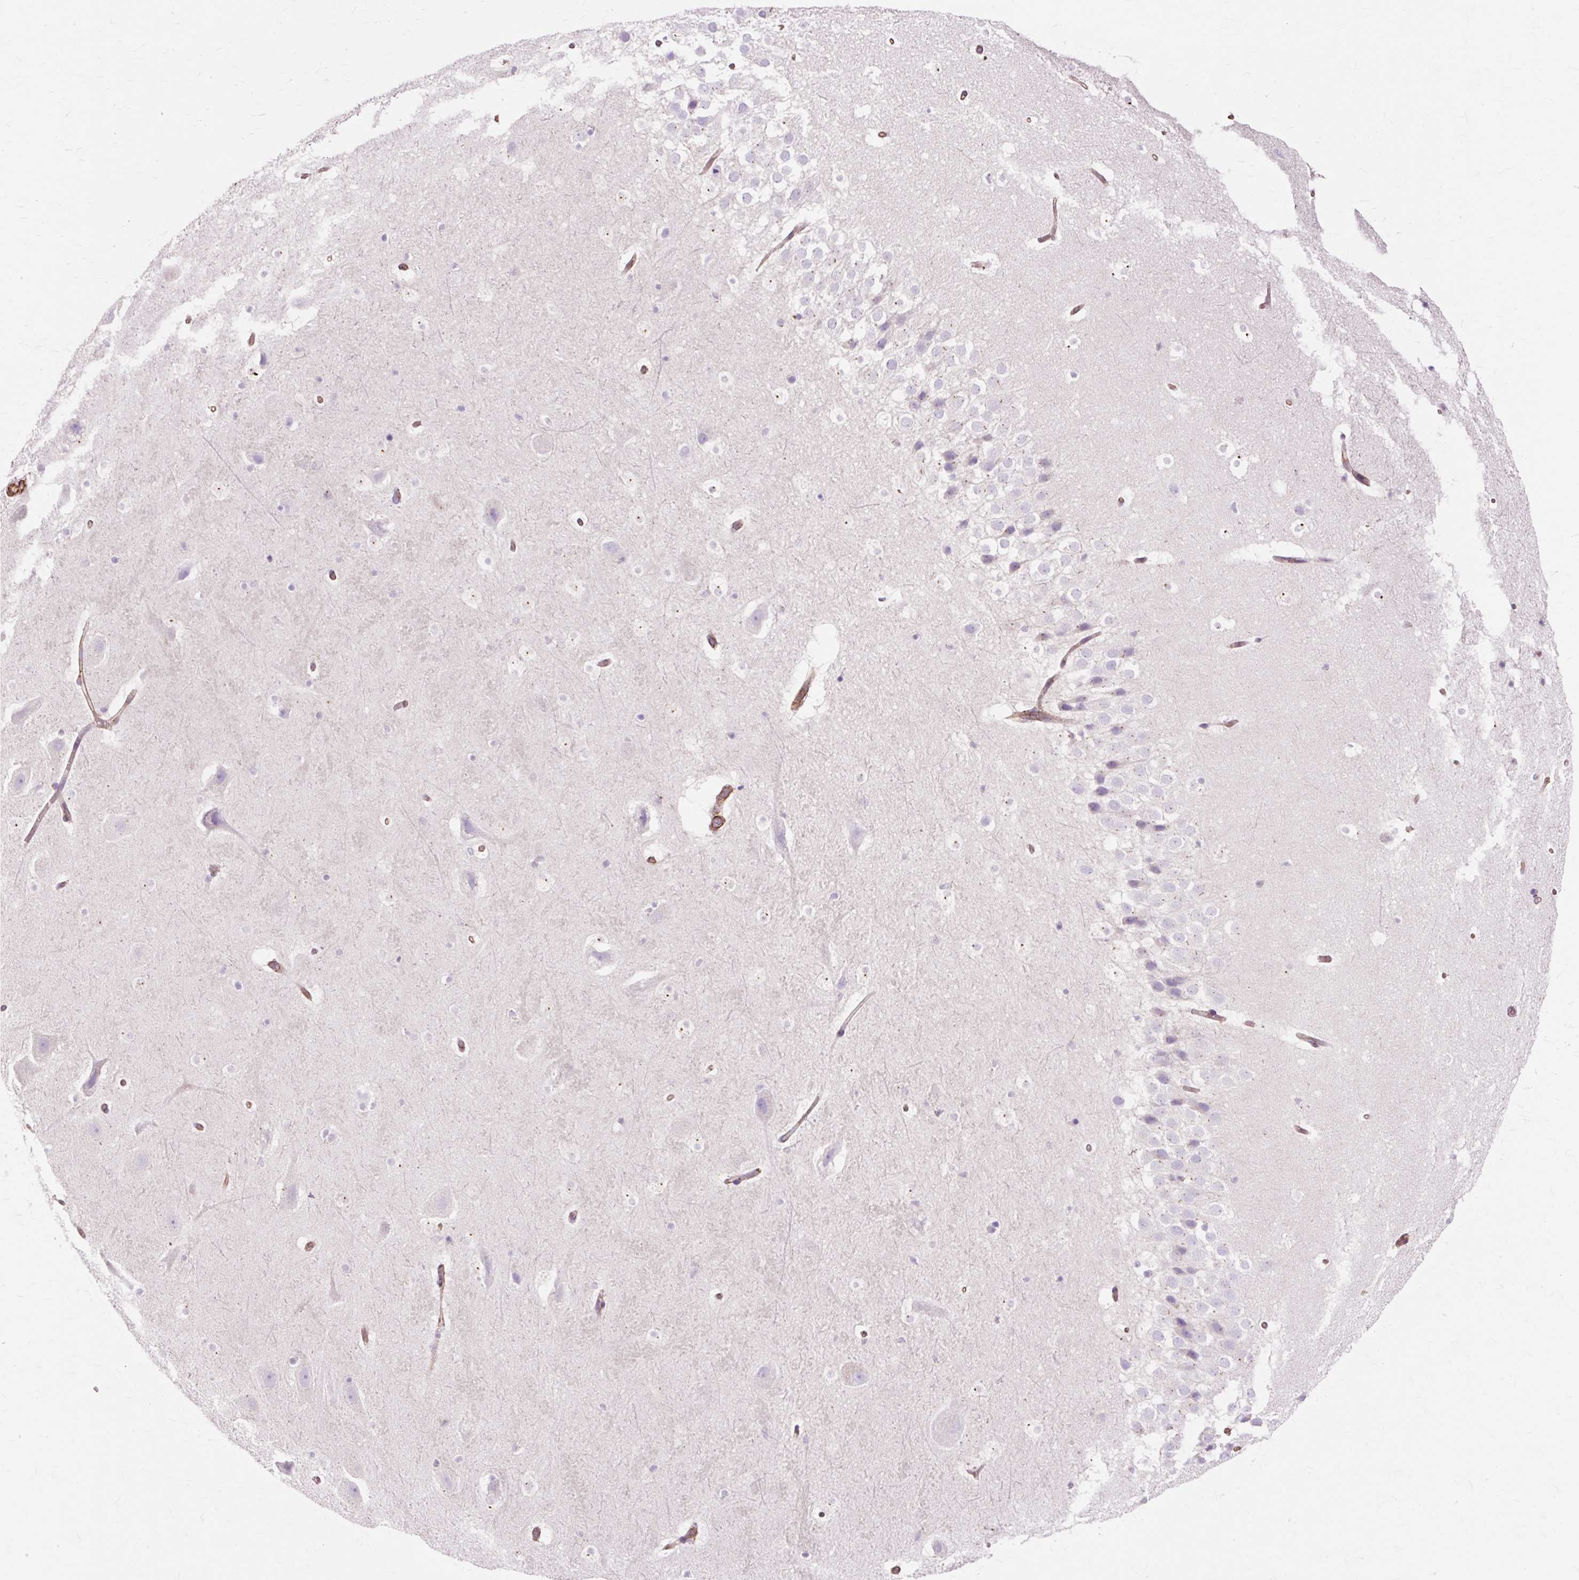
{"staining": {"intensity": "negative", "quantity": "none", "location": "none"}, "tissue": "hippocampus", "cell_type": "Glial cells", "image_type": "normal", "snomed": [{"axis": "morphology", "description": "Normal tissue, NOS"}, {"axis": "topography", "description": "Hippocampus"}], "caption": "An immunohistochemistry (IHC) photomicrograph of normal hippocampus is shown. There is no staining in glial cells of hippocampus.", "gene": "TBC1D2B", "patient": {"sex": "male", "age": 37}}